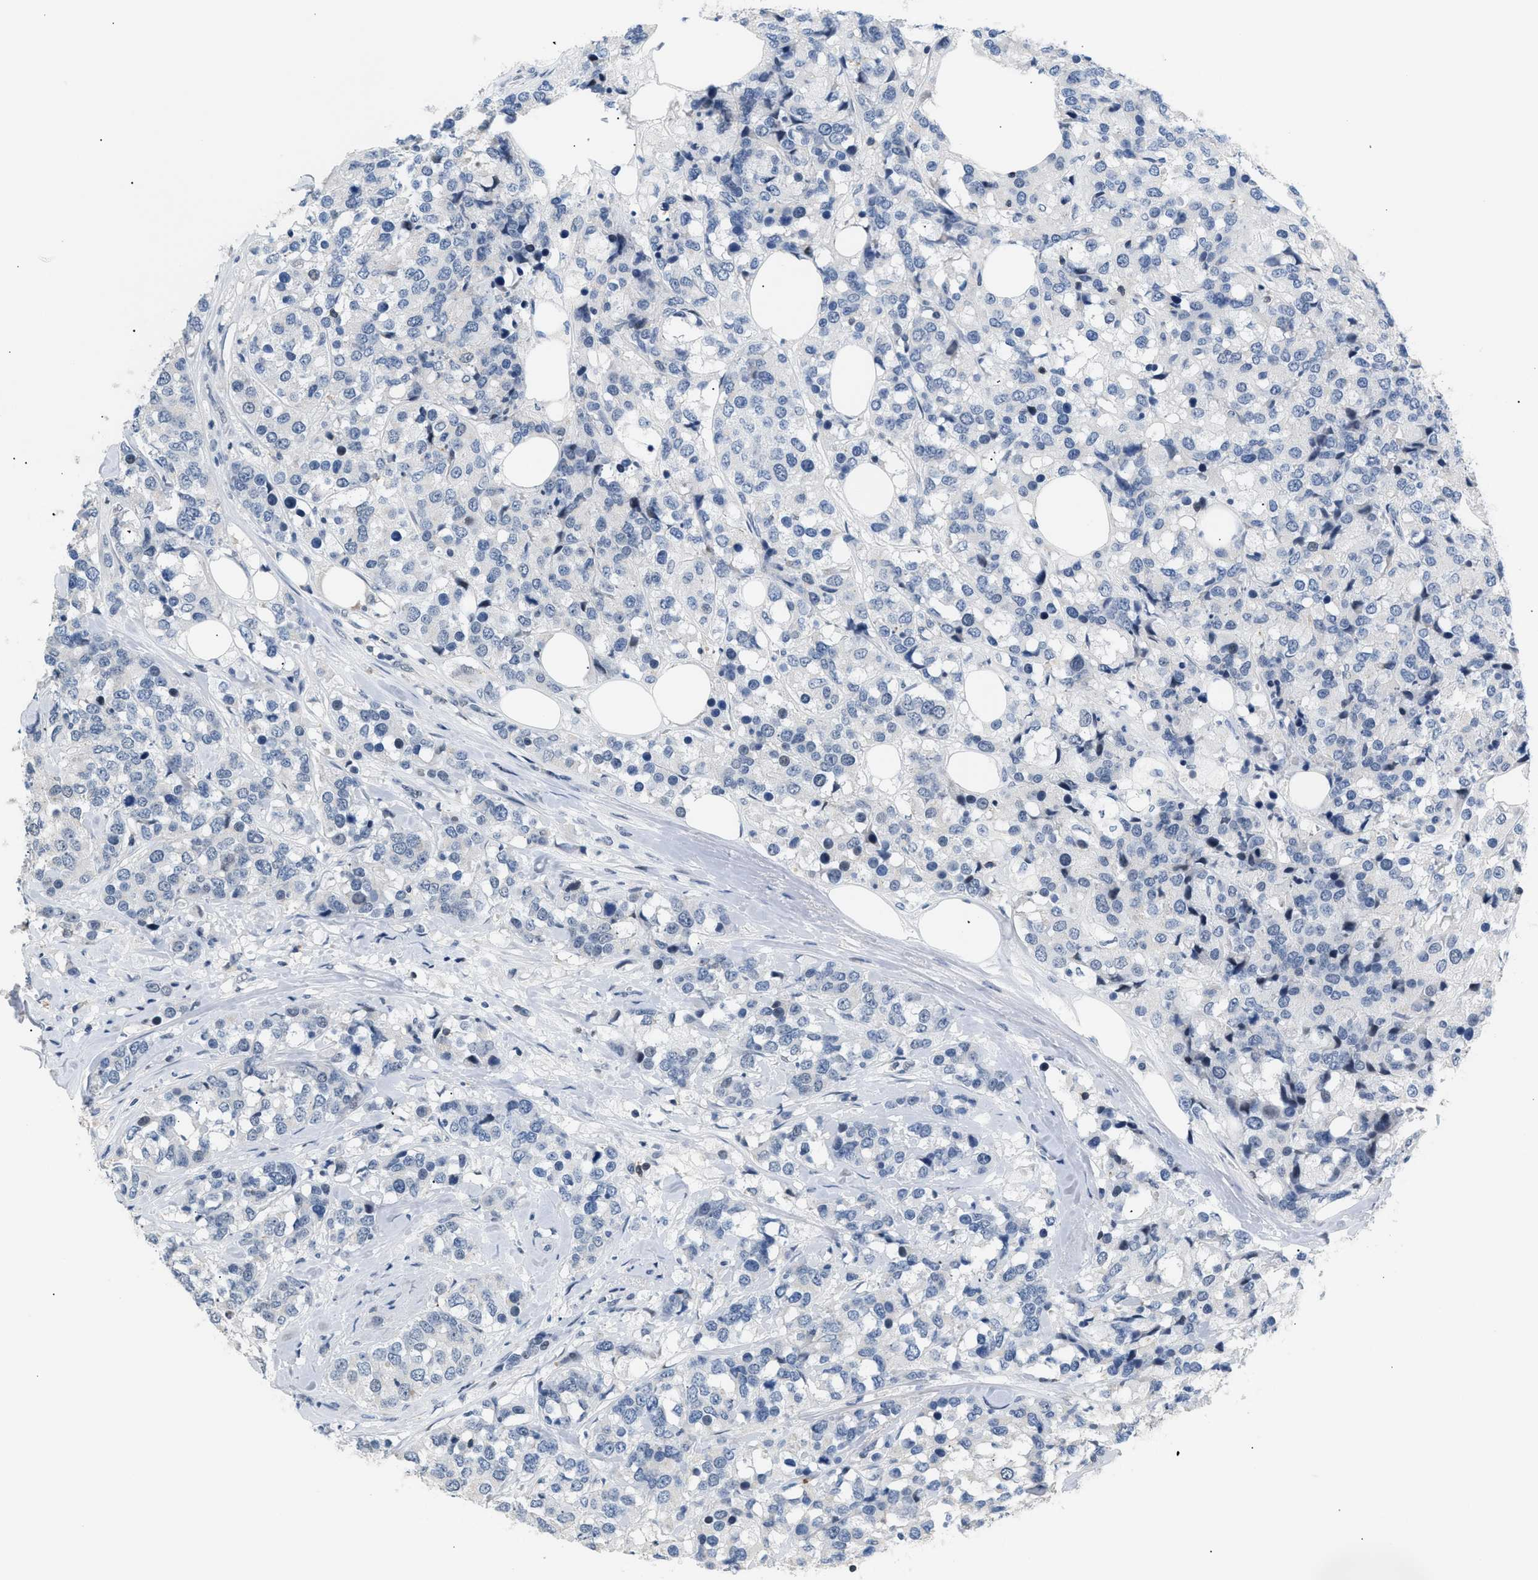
{"staining": {"intensity": "negative", "quantity": "none", "location": "none"}, "tissue": "breast cancer", "cell_type": "Tumor cells", "image_type": "cancer", "snomed": [{"axis": "morphology", "description": "Lobular carcinoma"}, {"axis": "topography", "description": "Breast"}], "caption": "This is an IHC micrograph of human breast cancer. There is no expression in tumor cells.", "gene": "KCNC3", "patient": {"sex": "female", "age": 59}}